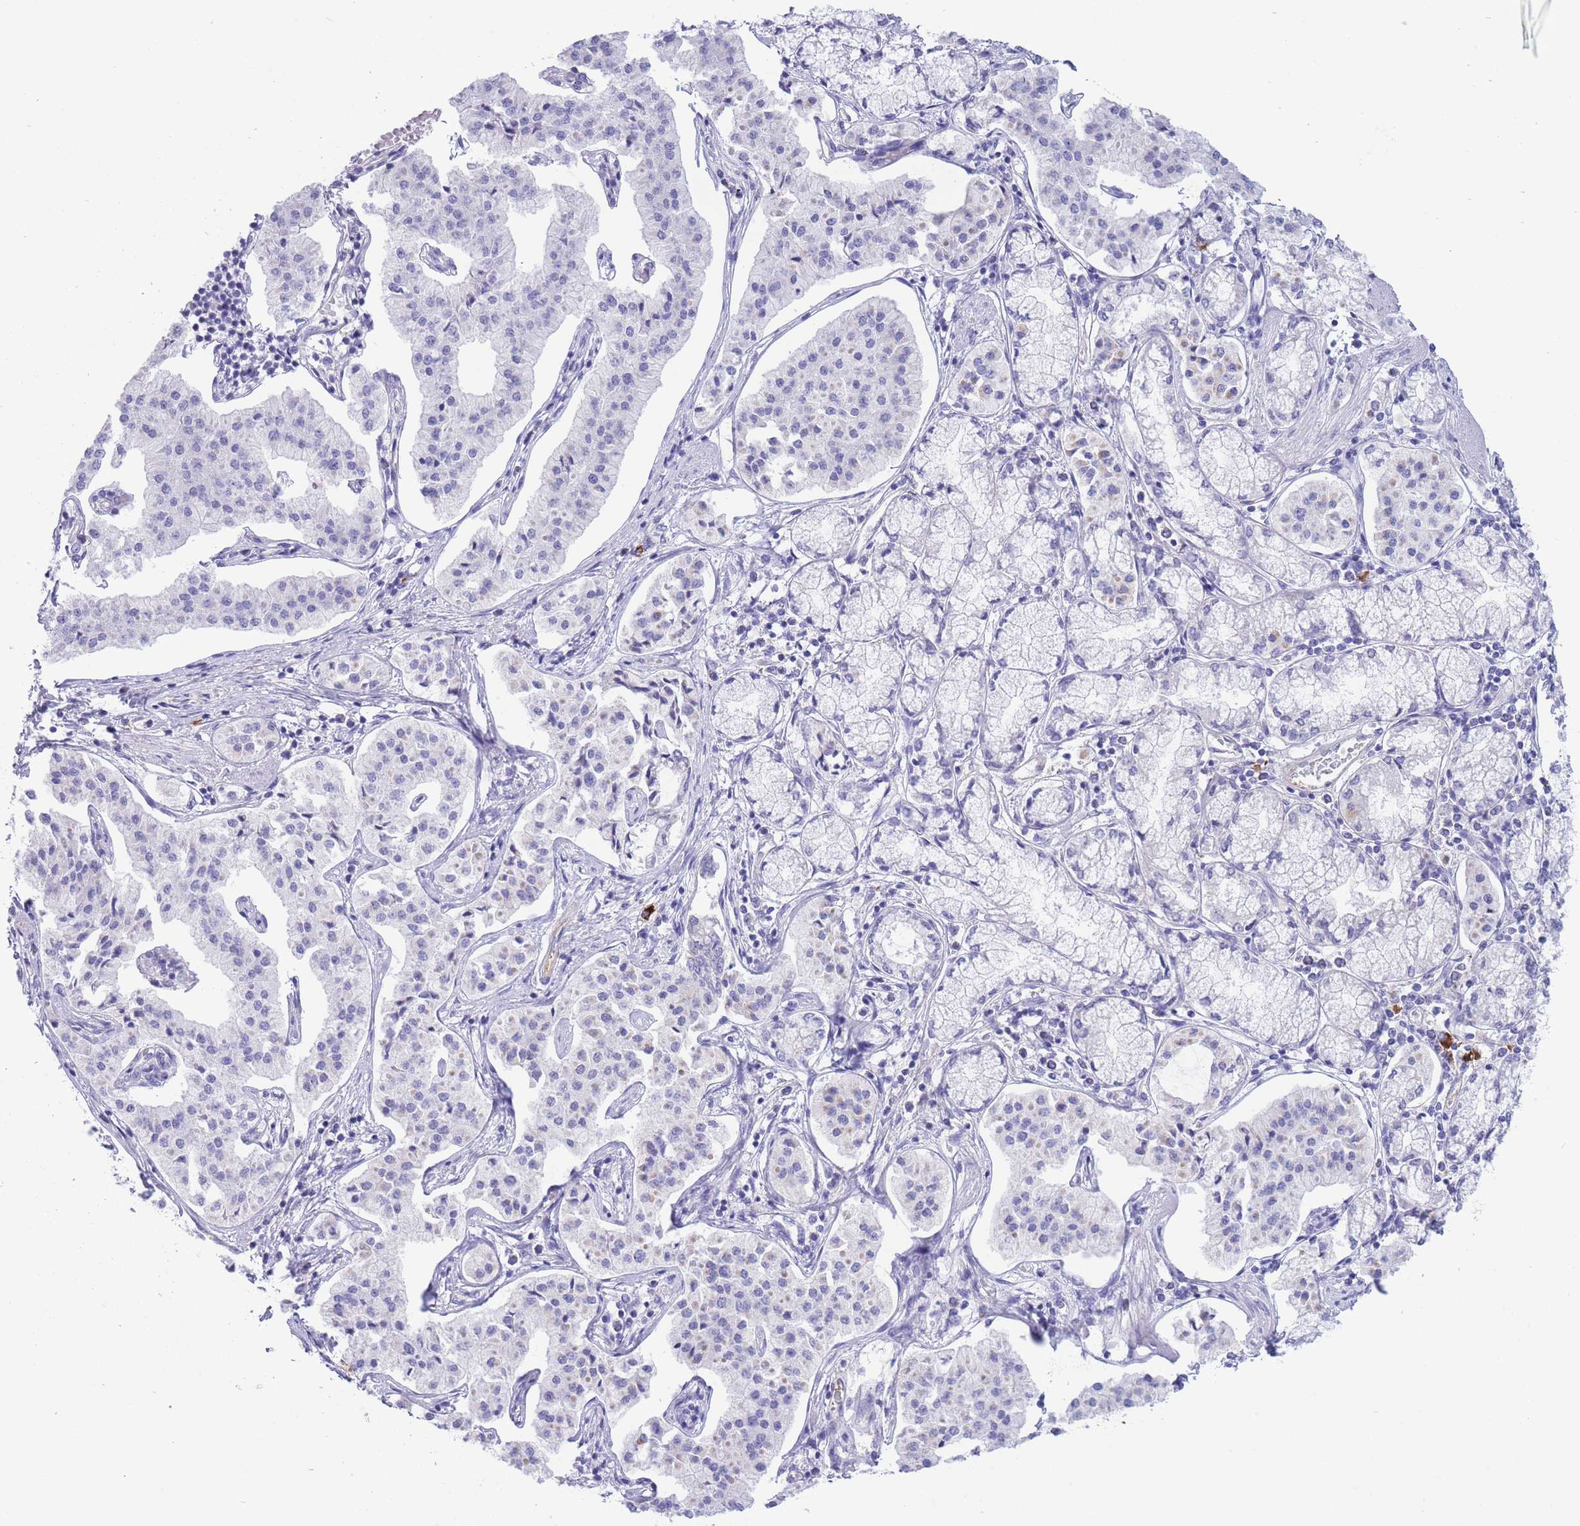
{"staining": {"intensity": "negative", "quantity": "none", "location": "none"}, "tissue": "pancreatic cancer", "cell_type": "Tumor cells", "image_type": "cancer", "snomed": [{"axis": "morphology", "description": "Adenocarcinoma, NOS"}, {"axis": "topography", "description": "Pancreas"}], "caption": "IHC photomicrograph of neoplastic tissue: human adenocarcinoma (pancreatic) stained with DAB (3,3'-diaminobenzidine) shows no significant protein staining in tumor cells.", "gene": "ASAP3", "patient": {"sex": "female", "age": 50}}